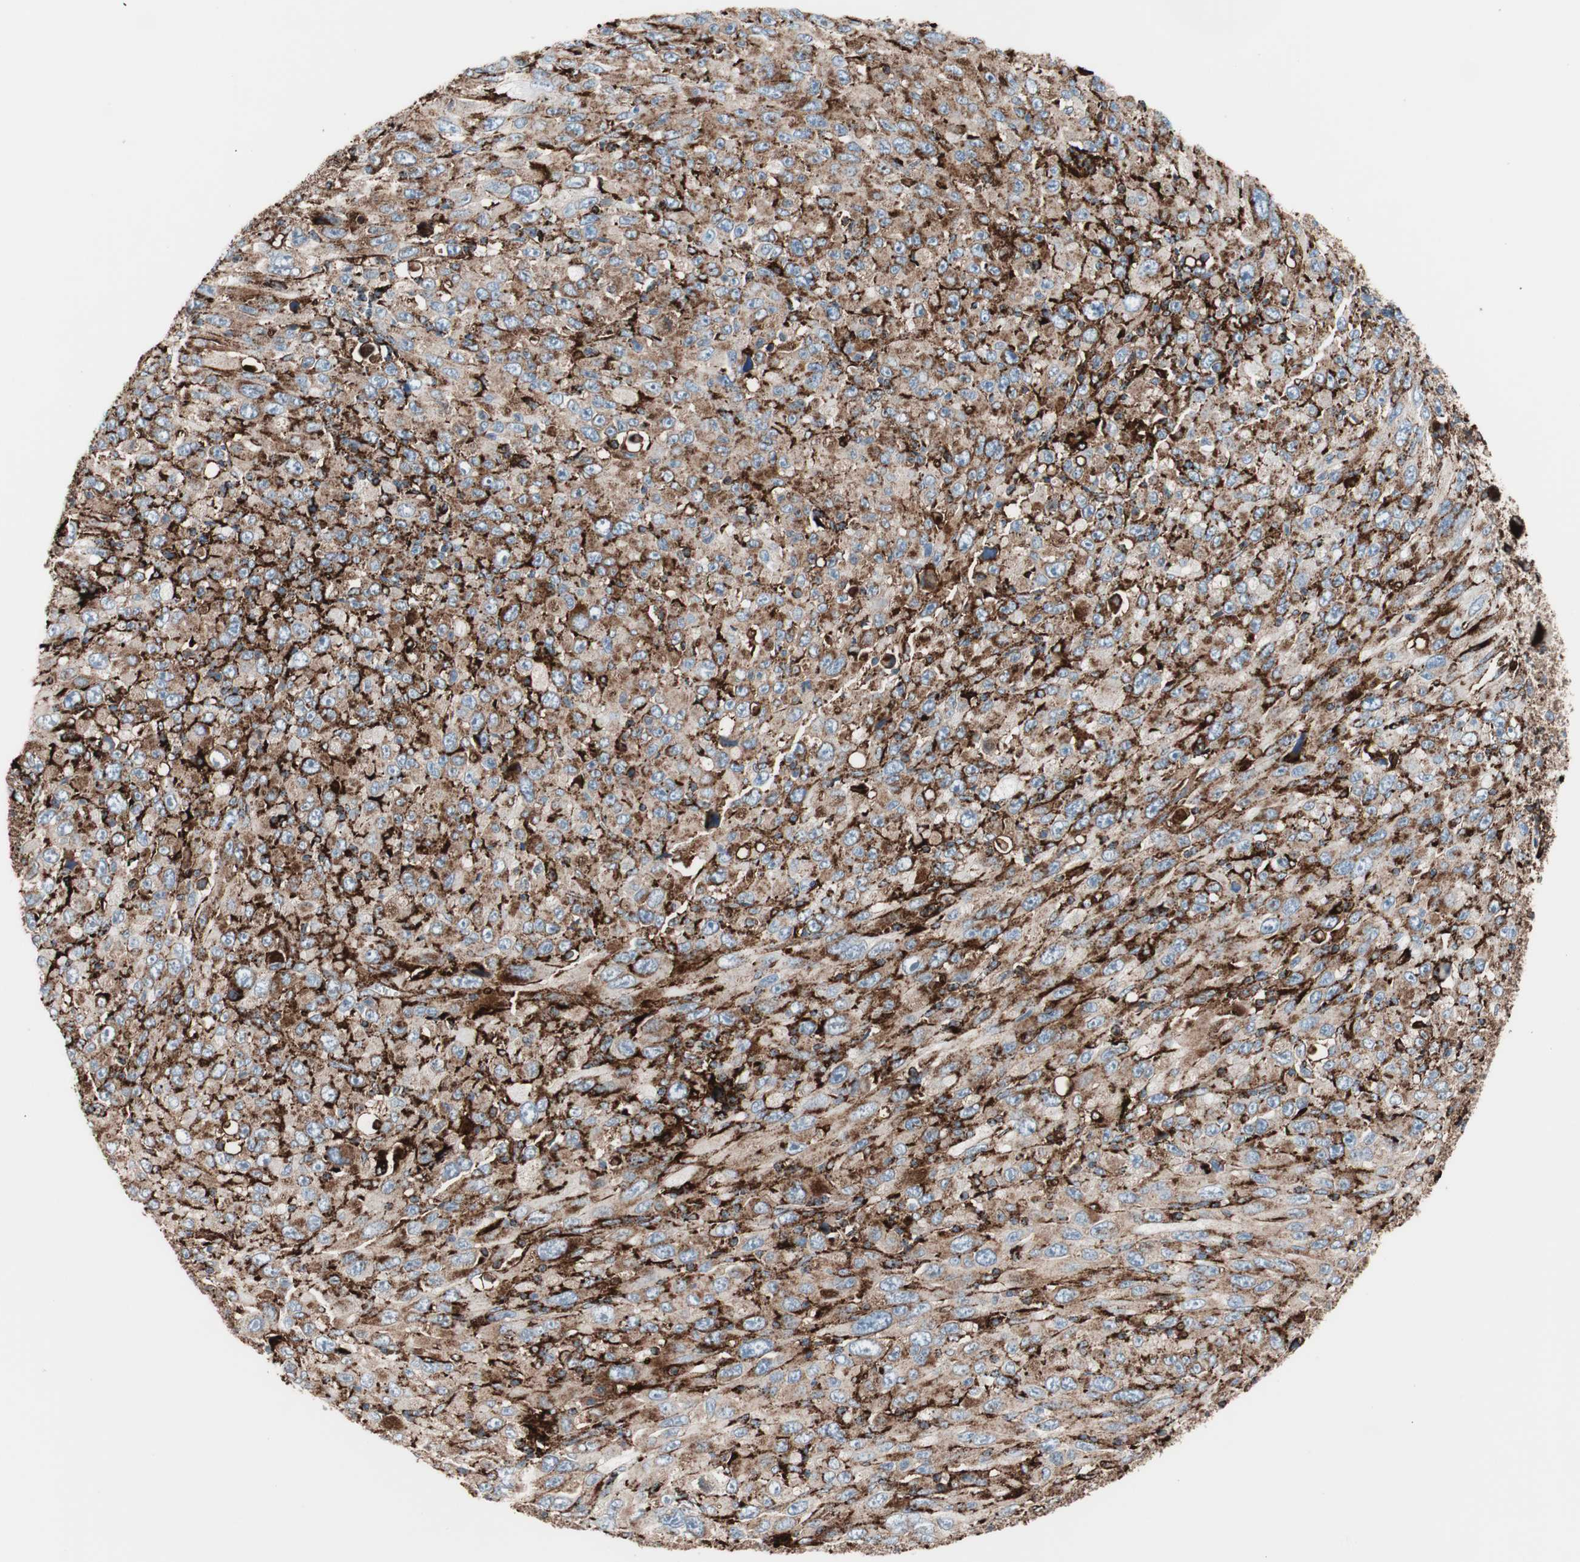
{"staining": {"intensity": "strong", "quantity": ">75%", "location": "cytoplasmic/membranous"}, "tissue": "melanoma", "cell_type": "Tumor cells", "image_type": "cancer", "snomed": [{"axis": "morphology", "description": "Malignant melanoma, Metastatic site"}, {"axis": "topography", "description": "Skin"}], "caption": "Melanoma stained with IHC demonstrates strong cytoplasmic/membranous expression in about >75% of tumor cells.", "gene": "LAMP1", "patient": {"sex": "female", "age": 56}}